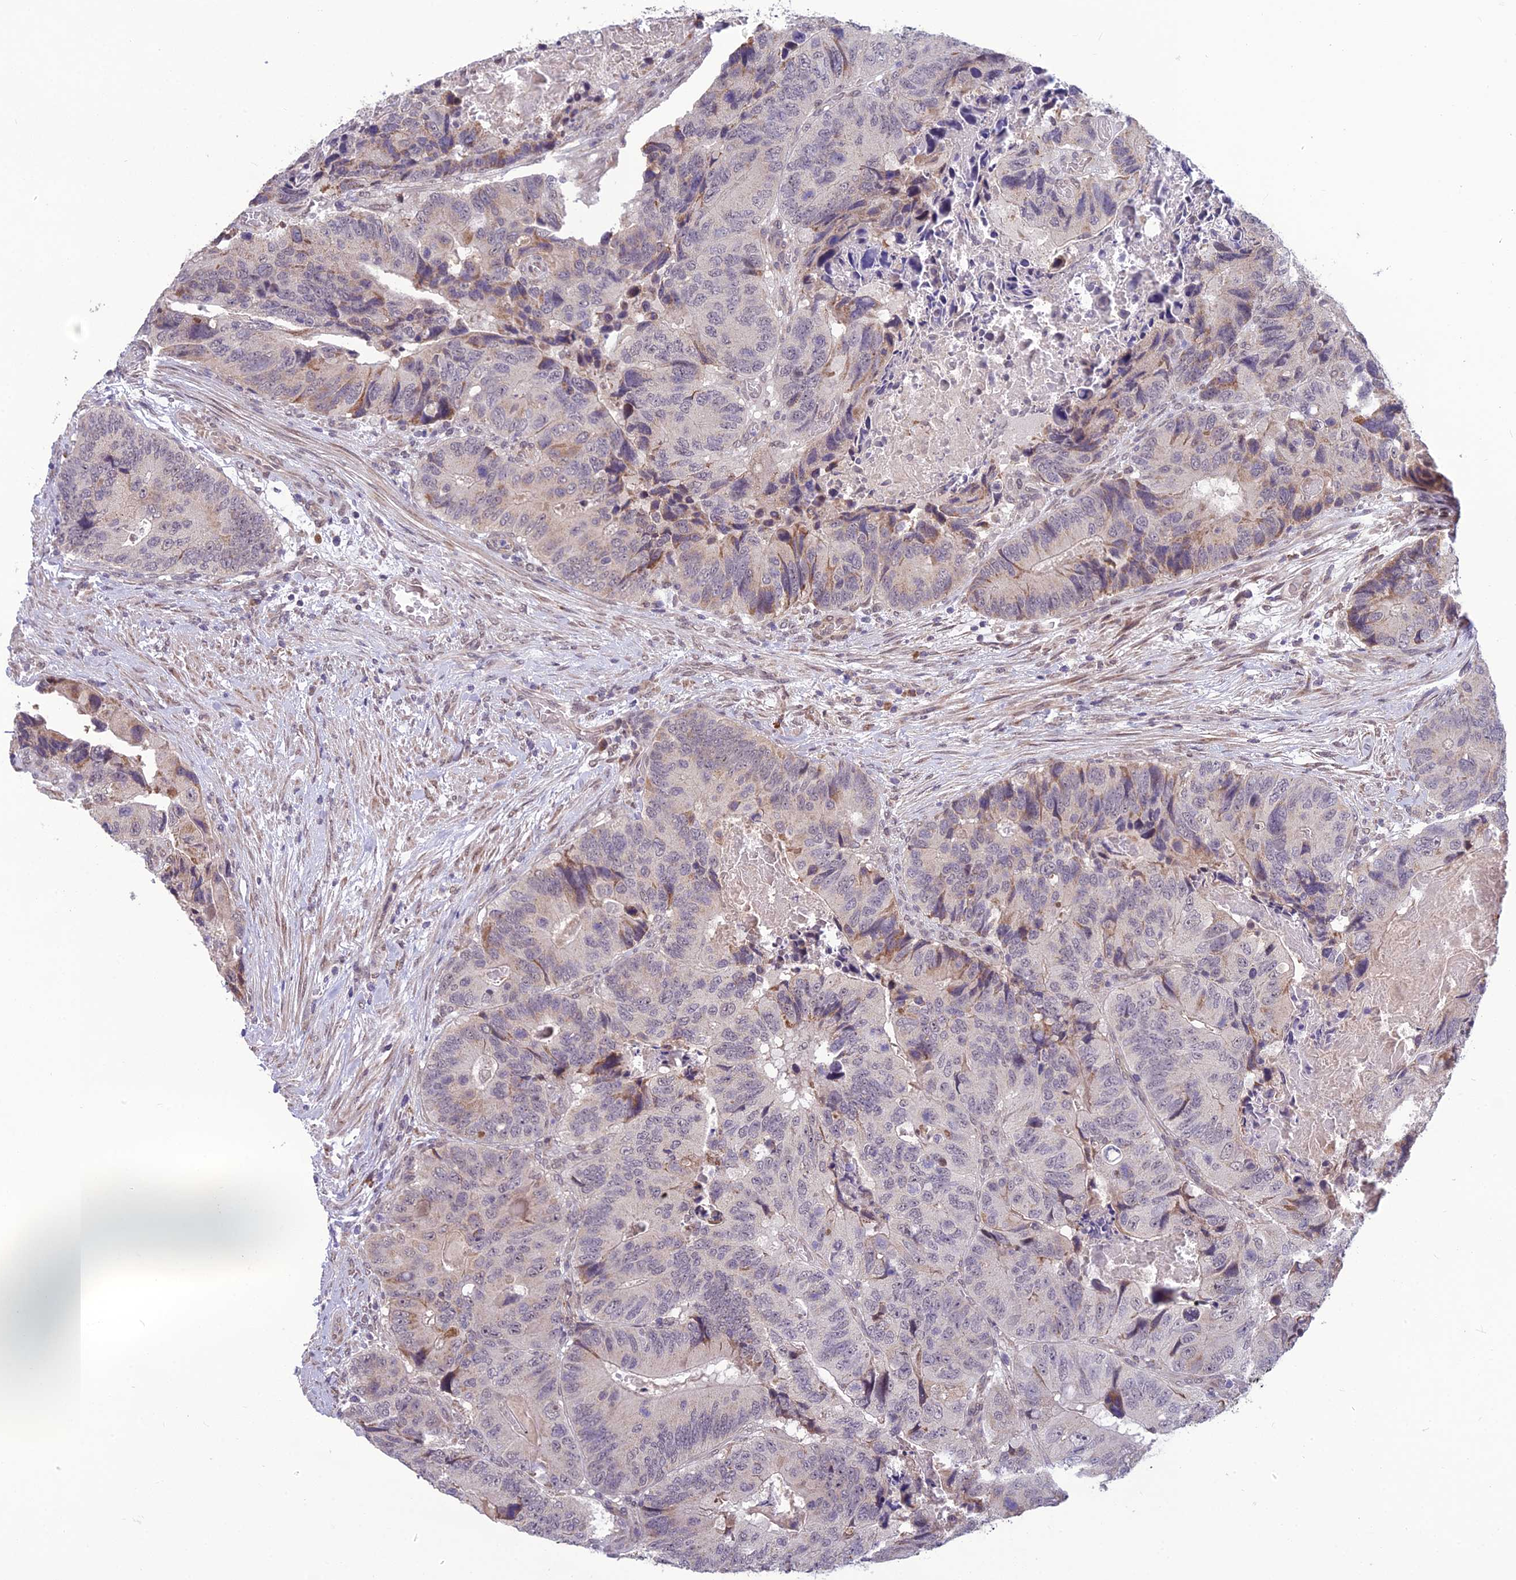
{"staining": {"intensity": "moderate", "quantity": "25%-75%", "location": "cytoplasmic/membranous"}, "tissue": "colorectal cancer", "cell_type": "Tumor cells", "image_type": "cancer", "snomed": [{"axis": "morphology", "description": "Adenocarcinoma, NOS"}, {"axis": "topography", "description": "Colon"}], "caption": "The micrograph shows staining of colorectal adenocarcinoma, revealing moderate cytoplasmic/membranous protein staining (brown color) within tumor cells.", "gene": "FBRS", "patient": {"sex": "male", "age": 84}}